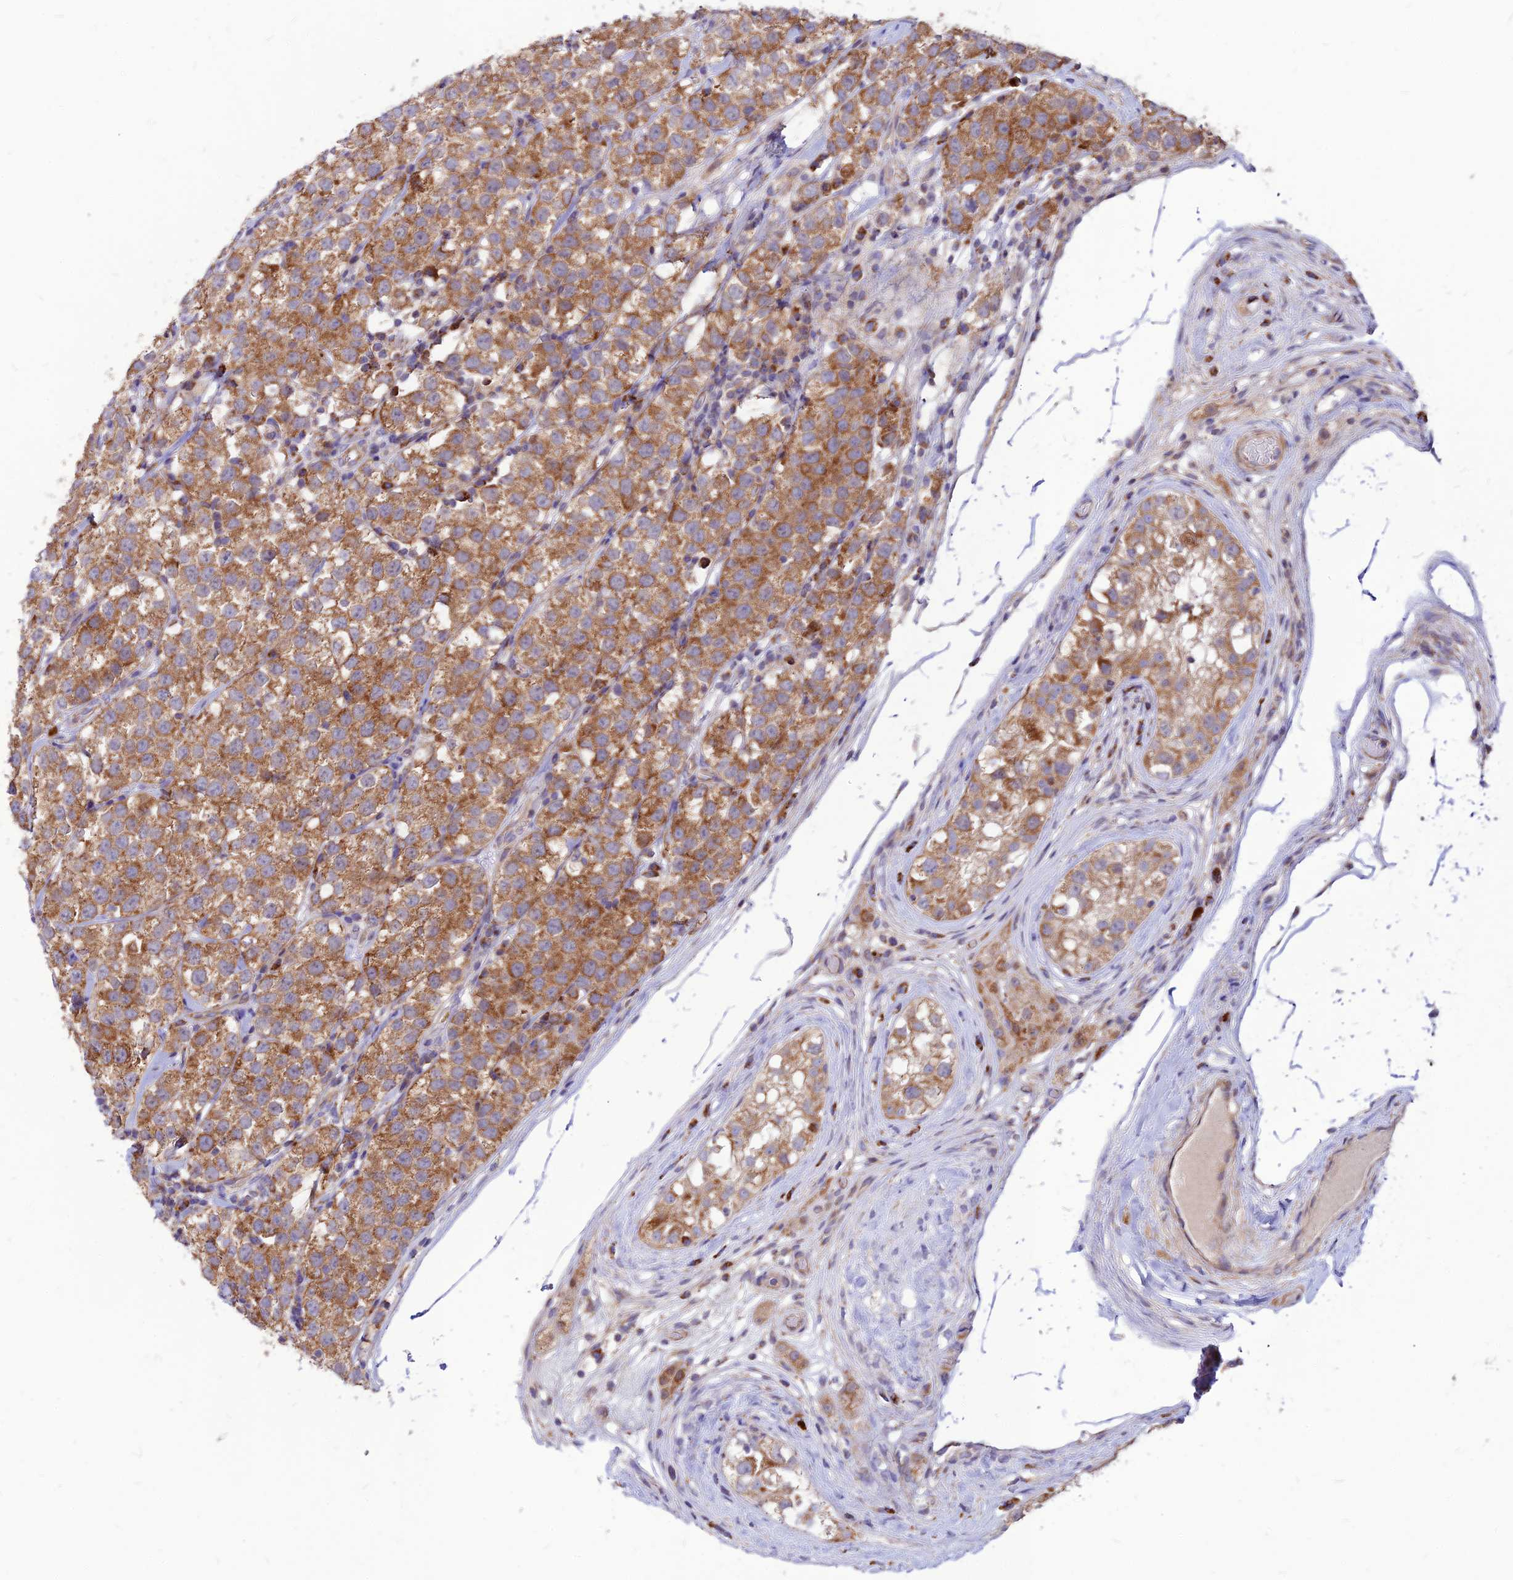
{"staining": {"intensity": "moderate", "quantity": ">75%", "location": "cytoplasmic/membranous"}, "tissue": "testis cancer", "cell_type": "Tumor cells", "image_type": "cancer", "snomed": [{"axis": "morphology", "description": "Seminoma, NOS"}, {"axis": "topography", "description": "Testis"}], "caption": "About >75% of tumor cells in testis cancer reveal moderate cytoplasmic/membranous protein expression as visualized by brown immunohistochemical staining.", "gene": "ECI1", "patient": {"sex": "male", "age": 34}}